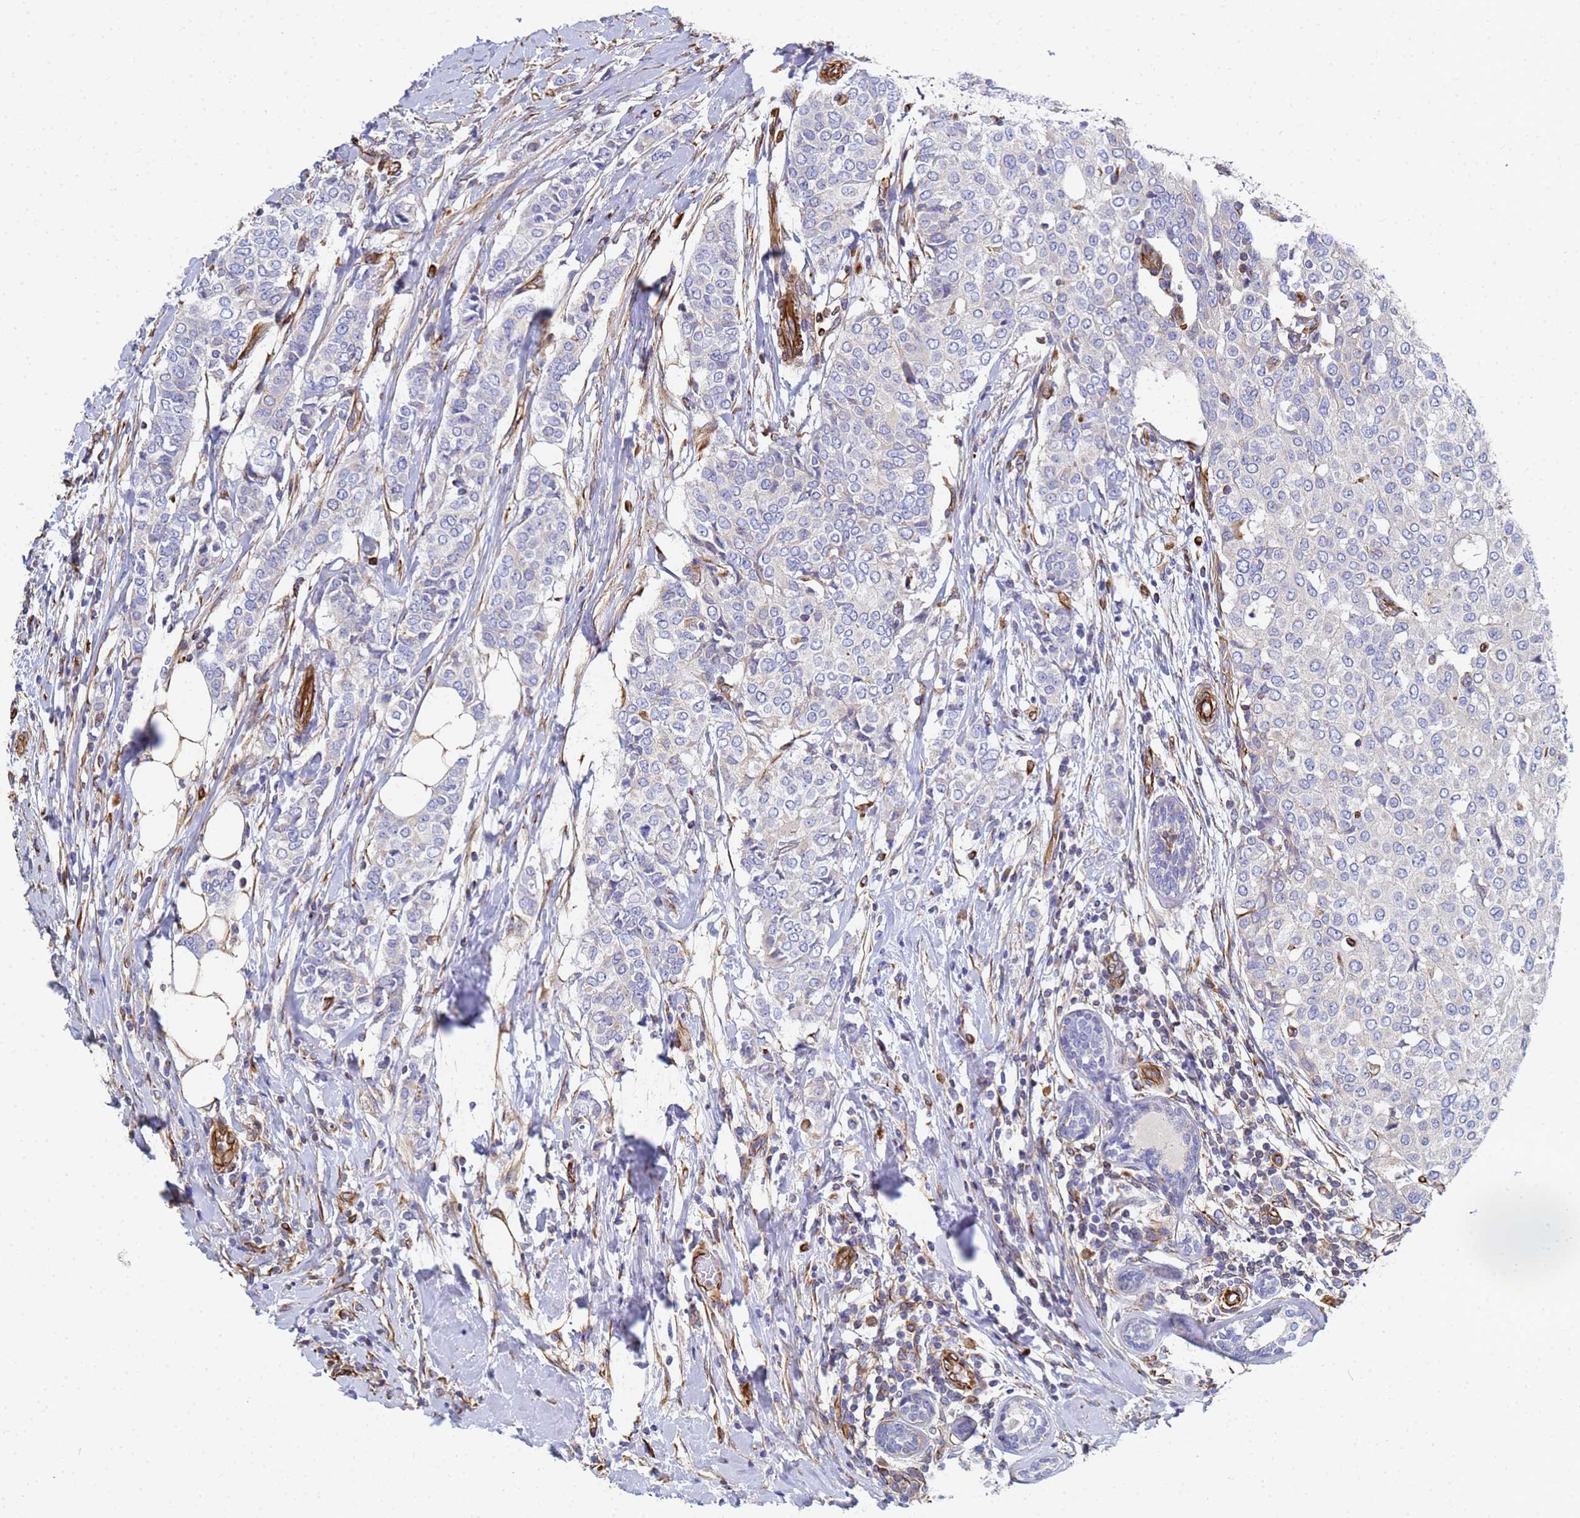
{"staining": {"intensity": "negative", "quantity": "none", "location": "none"}, "tissue": "breast cancer", "cell_type": "Tumor cells", "image_type": "cancer", "snomed": [{"axis": "morphology", "description": "Lobular carcinoma"}, {"axis": "topography", "description": "Breast"}], "caption": "The micrograph displays no significant positivity in tumor cells of lobular carcinoma (breast).", "gene": "SYT13", "patient": {"sex": "female", "age": 51}}